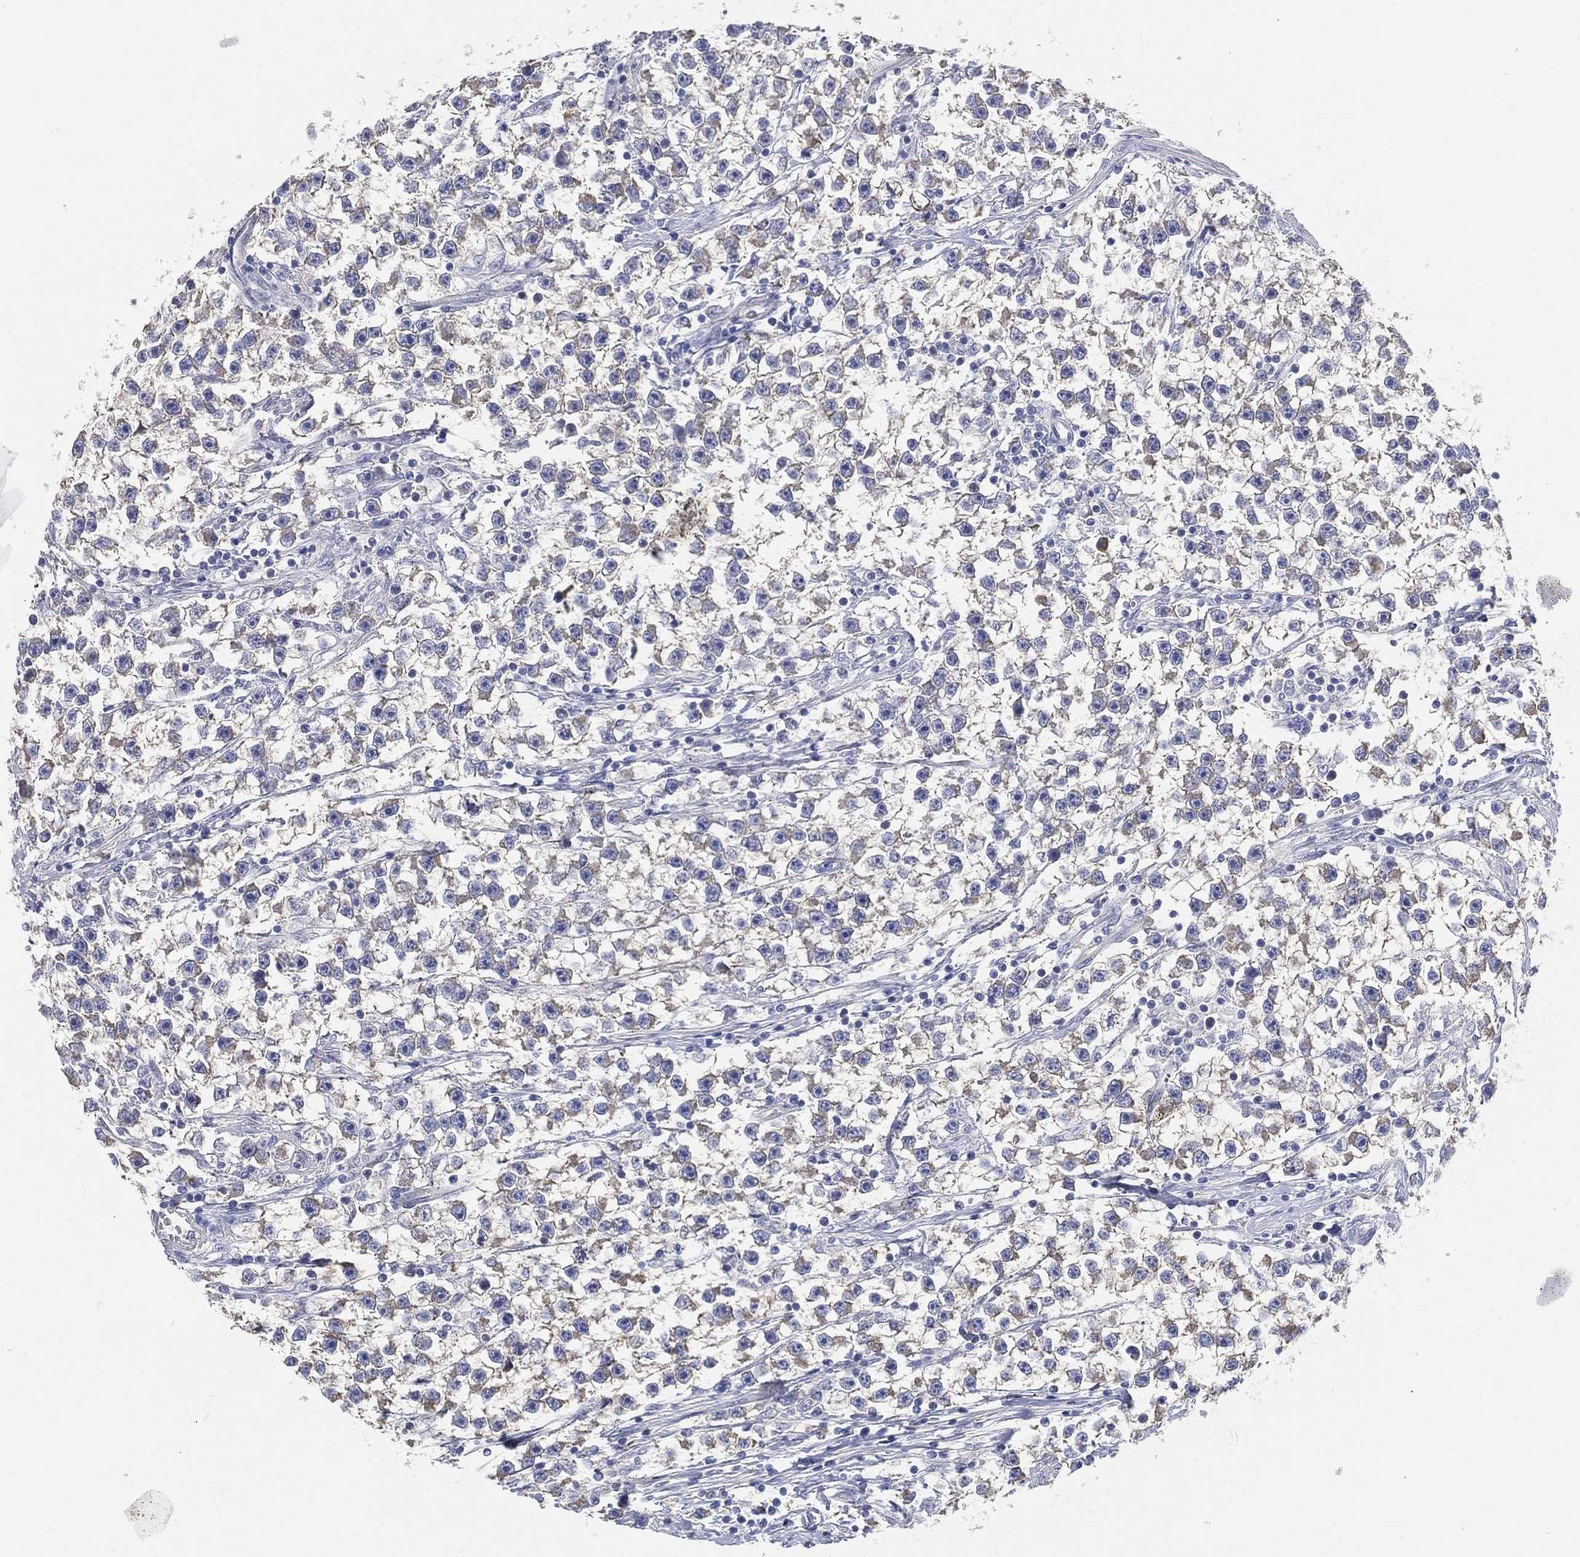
{"staining": {"intensity": "negative", "quantity": "none", "location": "none"}, "tissue": "testis cancer", "cell_type": "Tumor cells", "image_type": "cancer", "snomed": [{"axis": "morphology", "description": "Seminoma, NOS"}, {"axis": "topography", "description": "Testis"}], "caption": "This is a photomicrograph of IHC staining of testis cancer, which shows no positivity in tumor cells.", "gene": "TMEM25", "patient": {"sex": "male", "age": 59}}